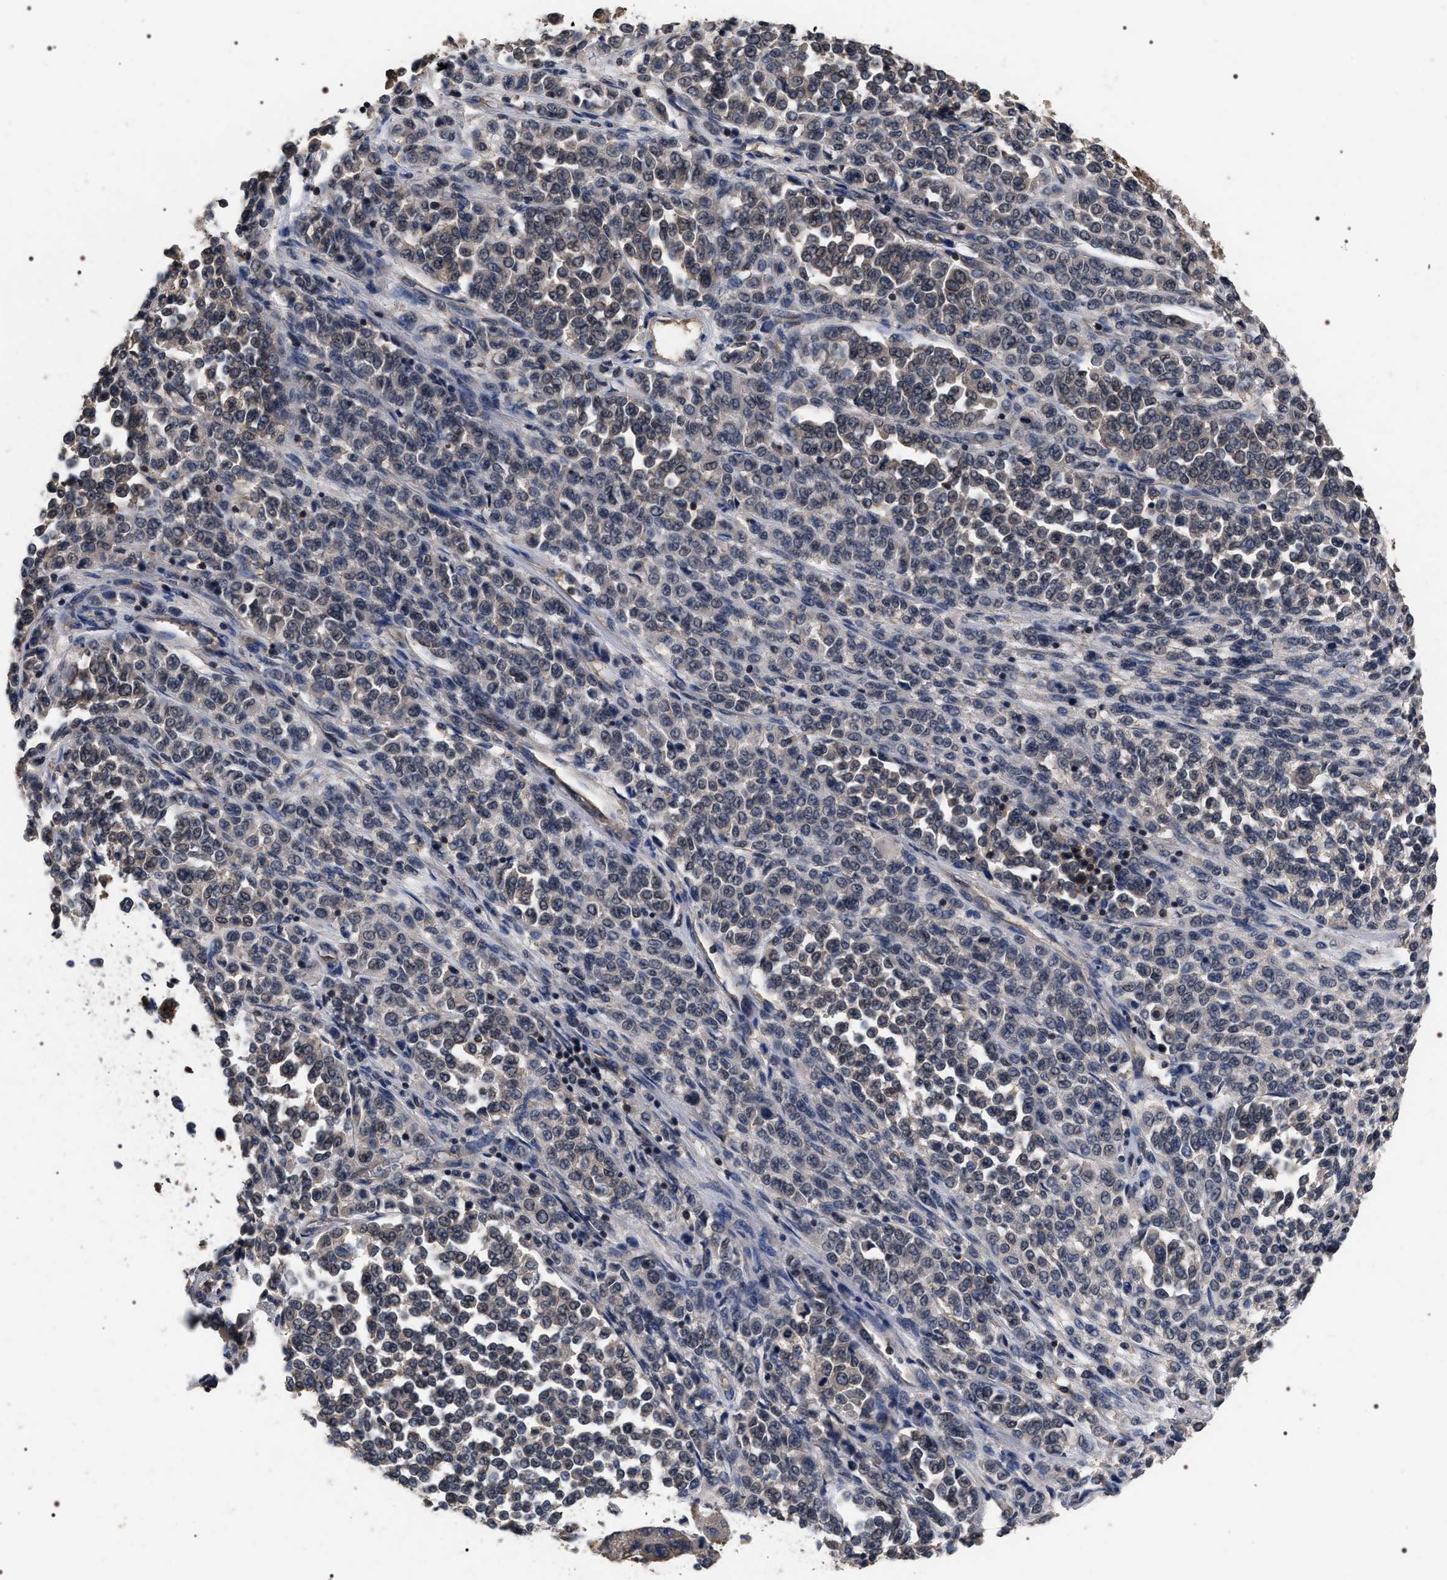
{"staining": {"intensity": "negative", "quantity": "none", "location": "none"}, "tissue": "melanoma", "cell_type": "Tumor cells", "image_type": "cancer", "snomed": [{"axis": "morphology", "description": "Malignant melanoma, Metastatic site"}, {"axis": "topography", "description": "Pancreas"}], "caption": "Immunohistochemistry image of human melanoma stained for a protein (brown), which shows no positivity in tumor cells.", "gene": "UPF3A", "patient": {"sex": "female", "age": 30}}